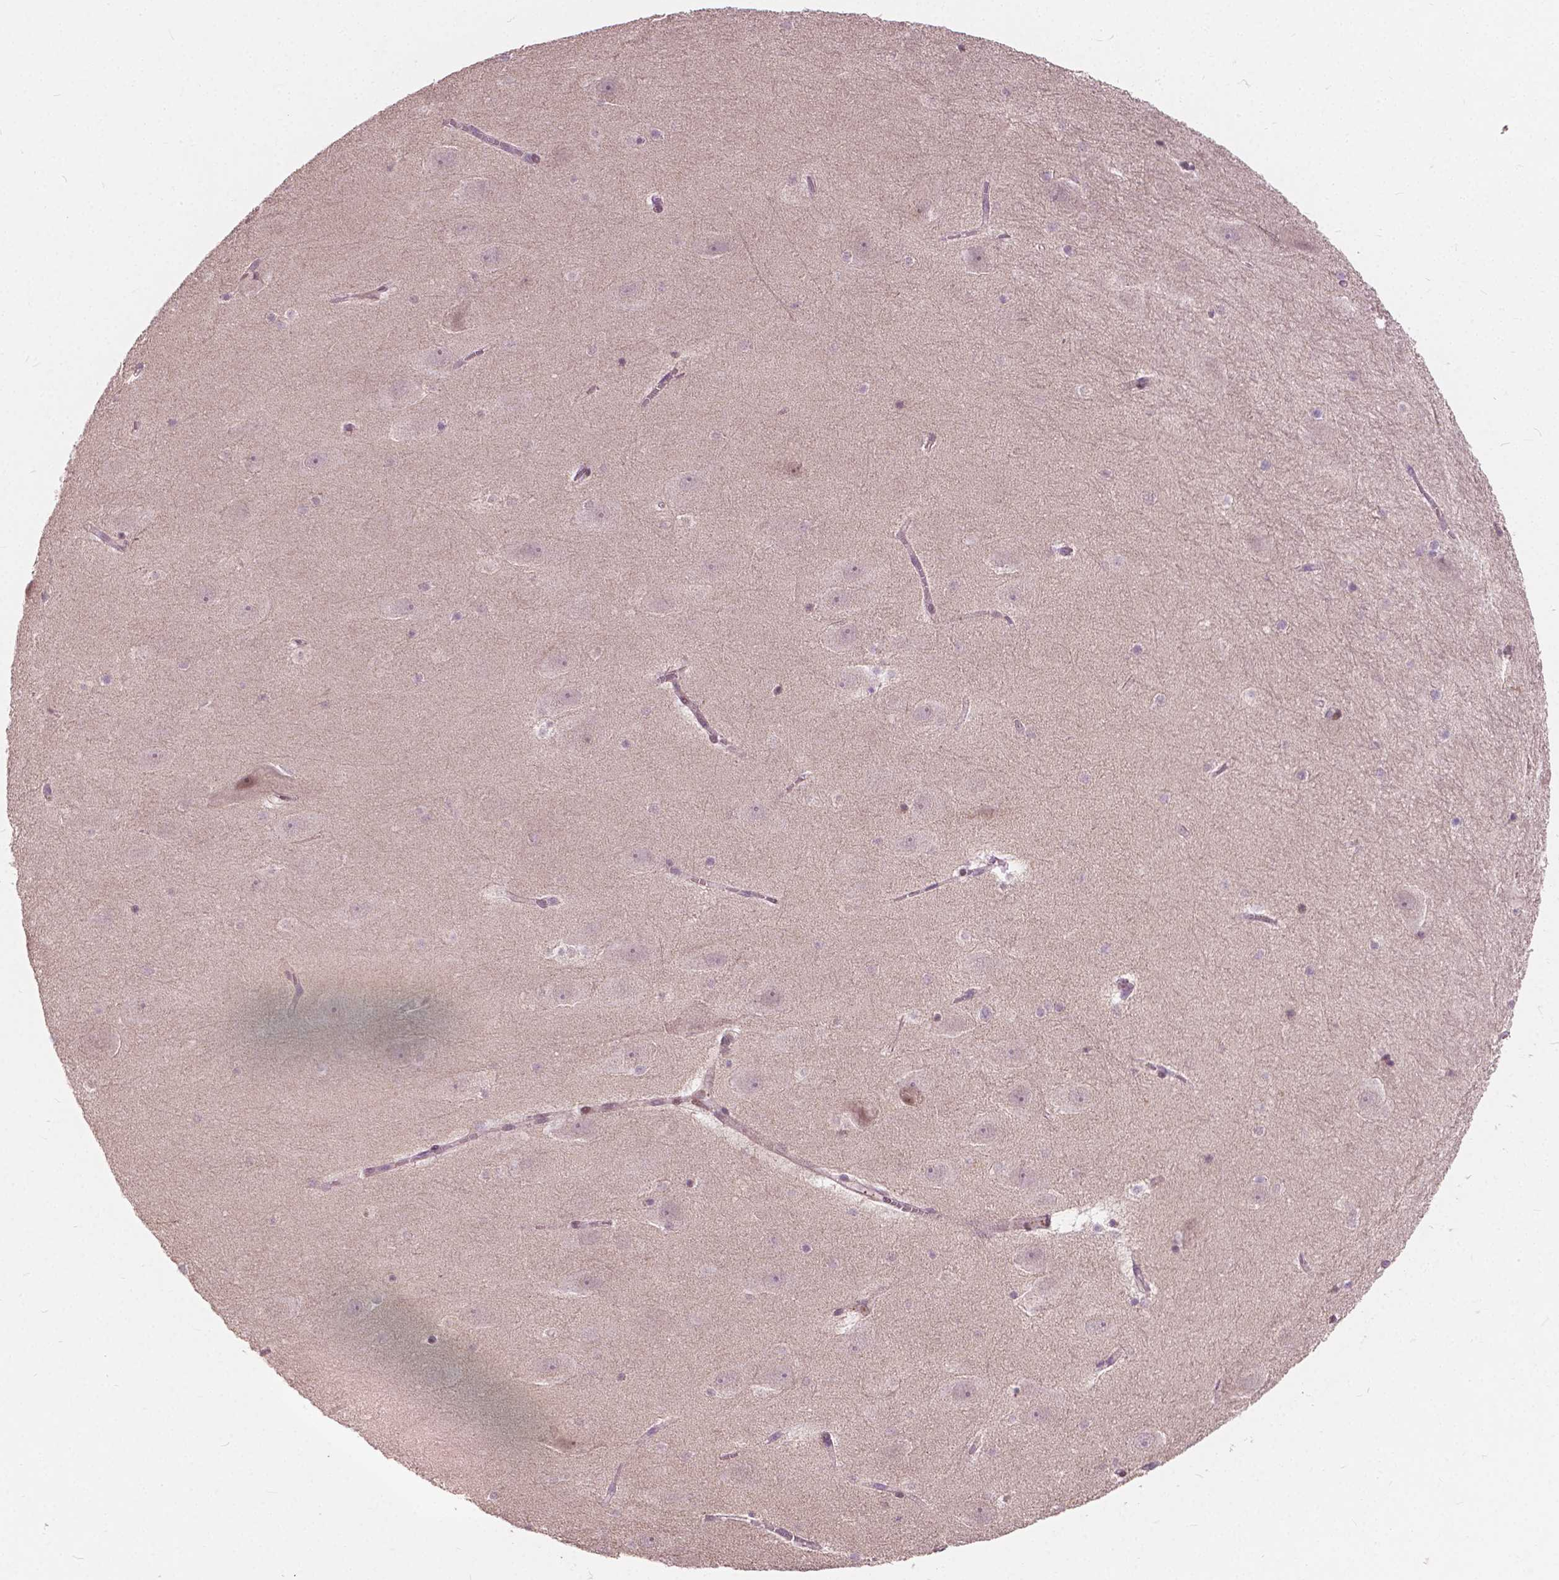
{"staining": {"intensity": "weak", "quantity": "<25%", "location": "nuclear"}, "tissue": "hippocampus", "cell_type": "Glial cells", "image_type": "normal", "snomed": [{"axis": "morphology", "description": "Normal tissue, NOS"}, {"axis": "topography", "description": "Hippocampus"}], "caption": "Immunohistochemistry micrograph of benign hippocampus: hippocampus stained with DAB (3,3'-diaminobenzidine) shows no significant protein expression in glial cells.", "gene": "DLX6", "patient": {"sex": "male", "age": 45}}